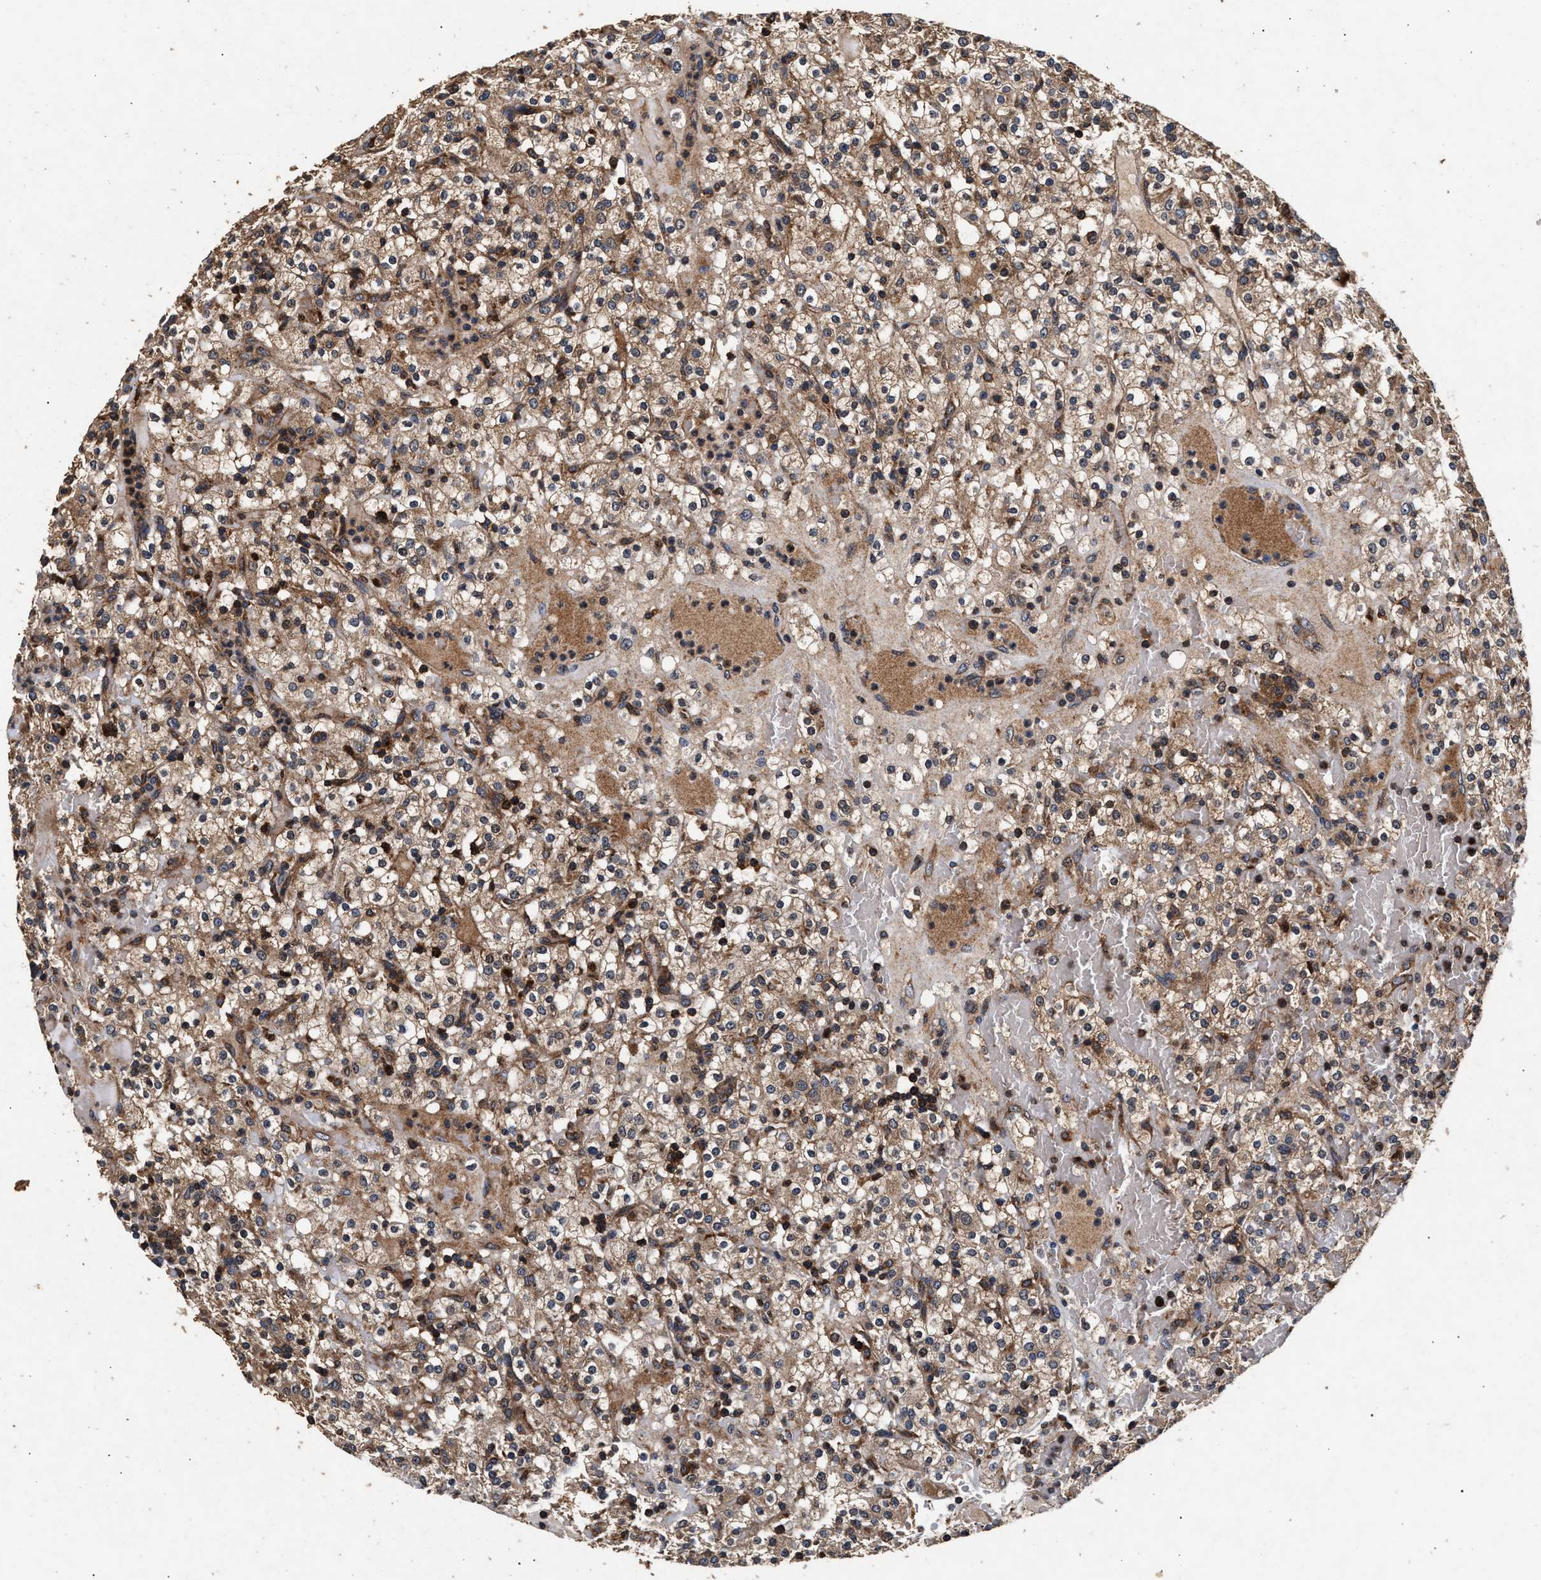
{"staining": {"intensity": "moderate", "quantity": ">75%", "location": "cytoplasmic/membranous"}, "tissue": "renal cancer", "cell_type": "Tumor cells", "image_type": "cancer", "snomed": [{"axis": "morphology", "description": "Normal tissue, NOS"}, {"axis": "morphology", "description": "Adenocarcinoma, NOS"}, {"axis": "topography", "description": "Kidney"}], "caption": "Renal adenocarcinoma stained with a protein marker demonstrates moderate staining in tumor cells.", "gene": "NFKB2", "patient": {"sex": "female", "age": 72}}